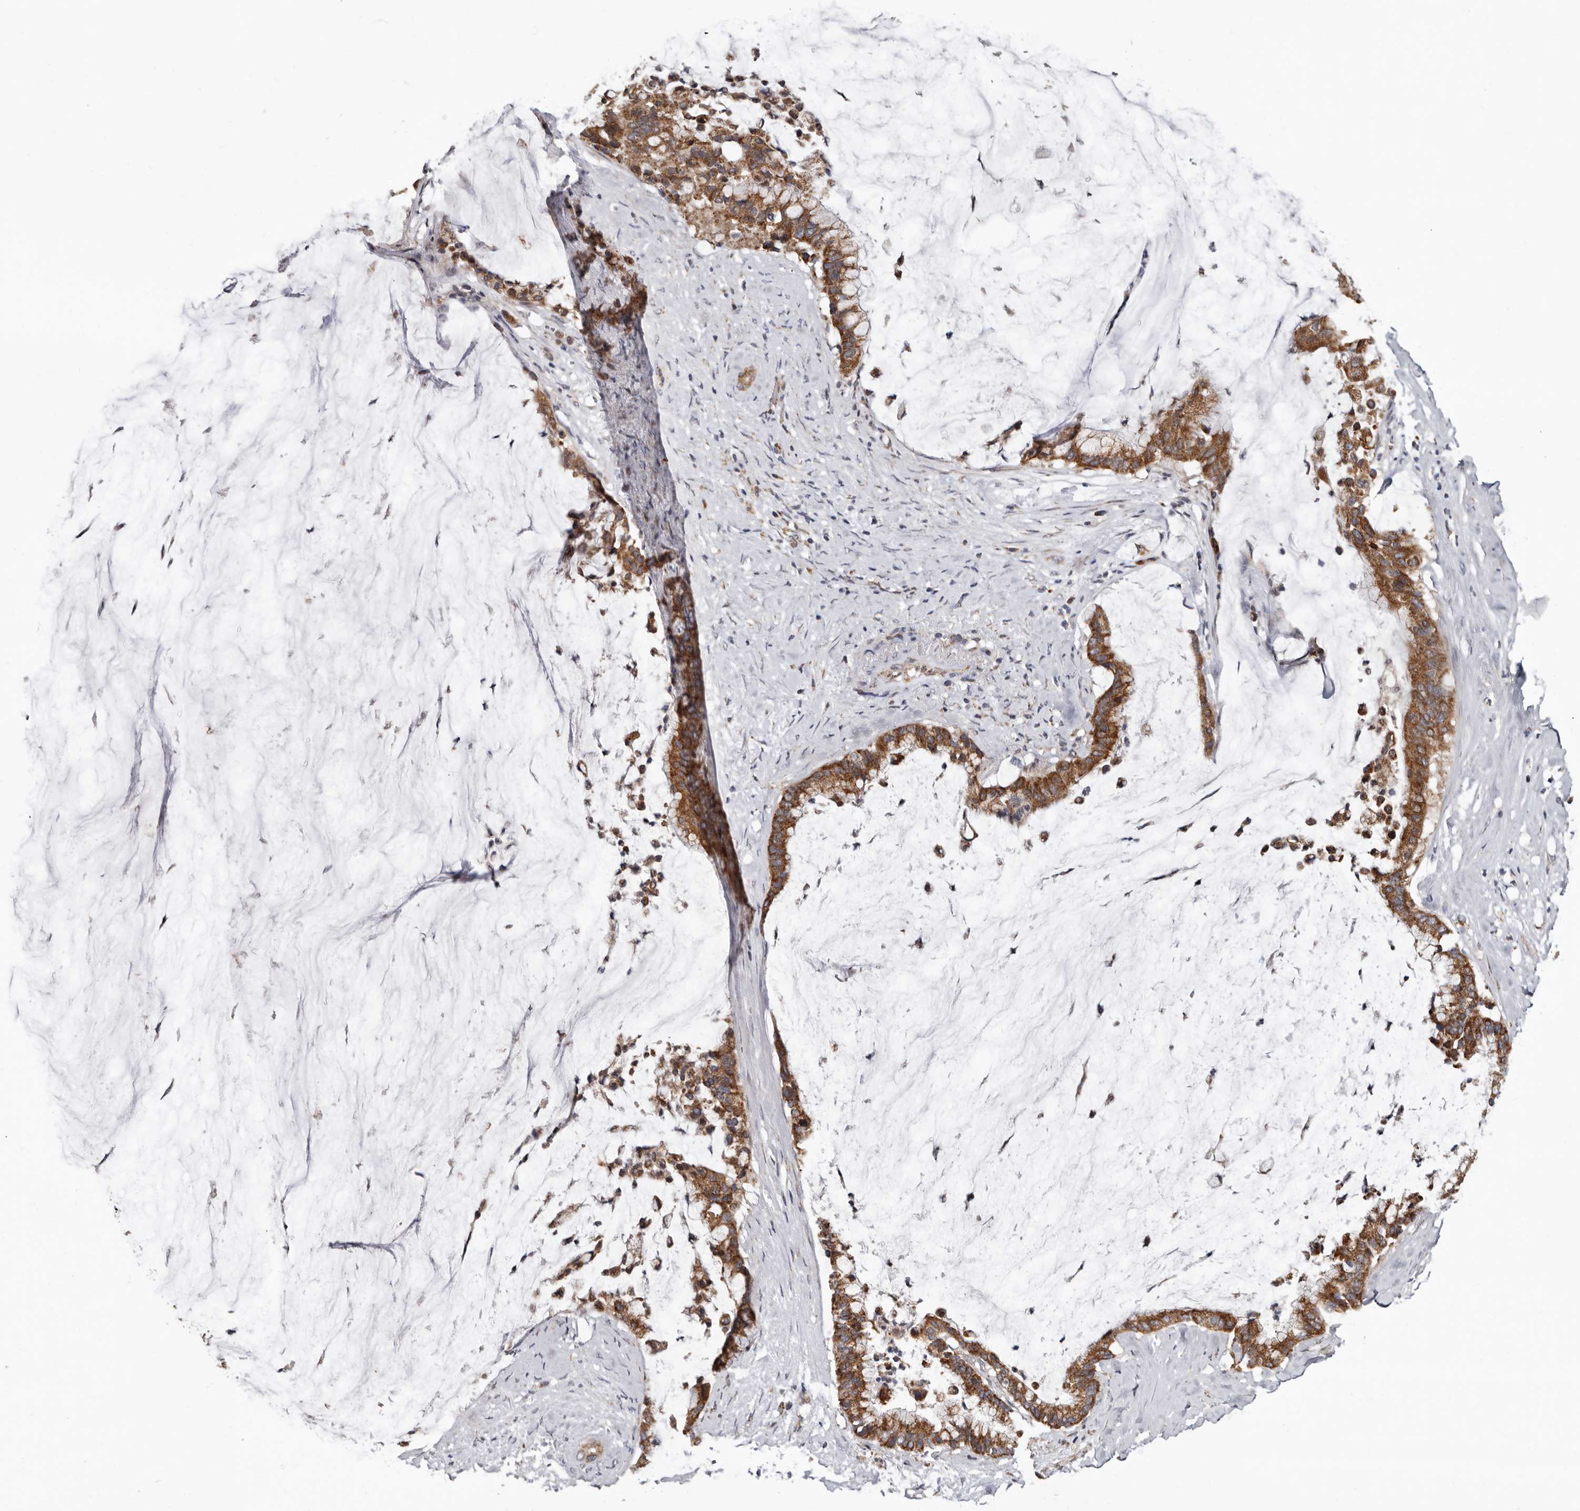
{"staining": {"intensity": "moderate", "quantity": ">75%", "location": "cytoplasmic/membranous"}, "tissue": "pancreatic cancer", "cell_type": "Tumor cells", "image_type": "cancer", "snomed": [{"axis": "morphology", "description": "Adenocarcinoma, NOS"}, {"axis": "topography", "description": "Pancreas"}], "caption": "Human pancreatic adenocarcinoma stained with a brown dye exhibits moderate cytoplasmic/membranous positive positivity in about >75% of tumor cells.", "gene": "MRPL18", "patient": {"sex": "male", "age": 41}}